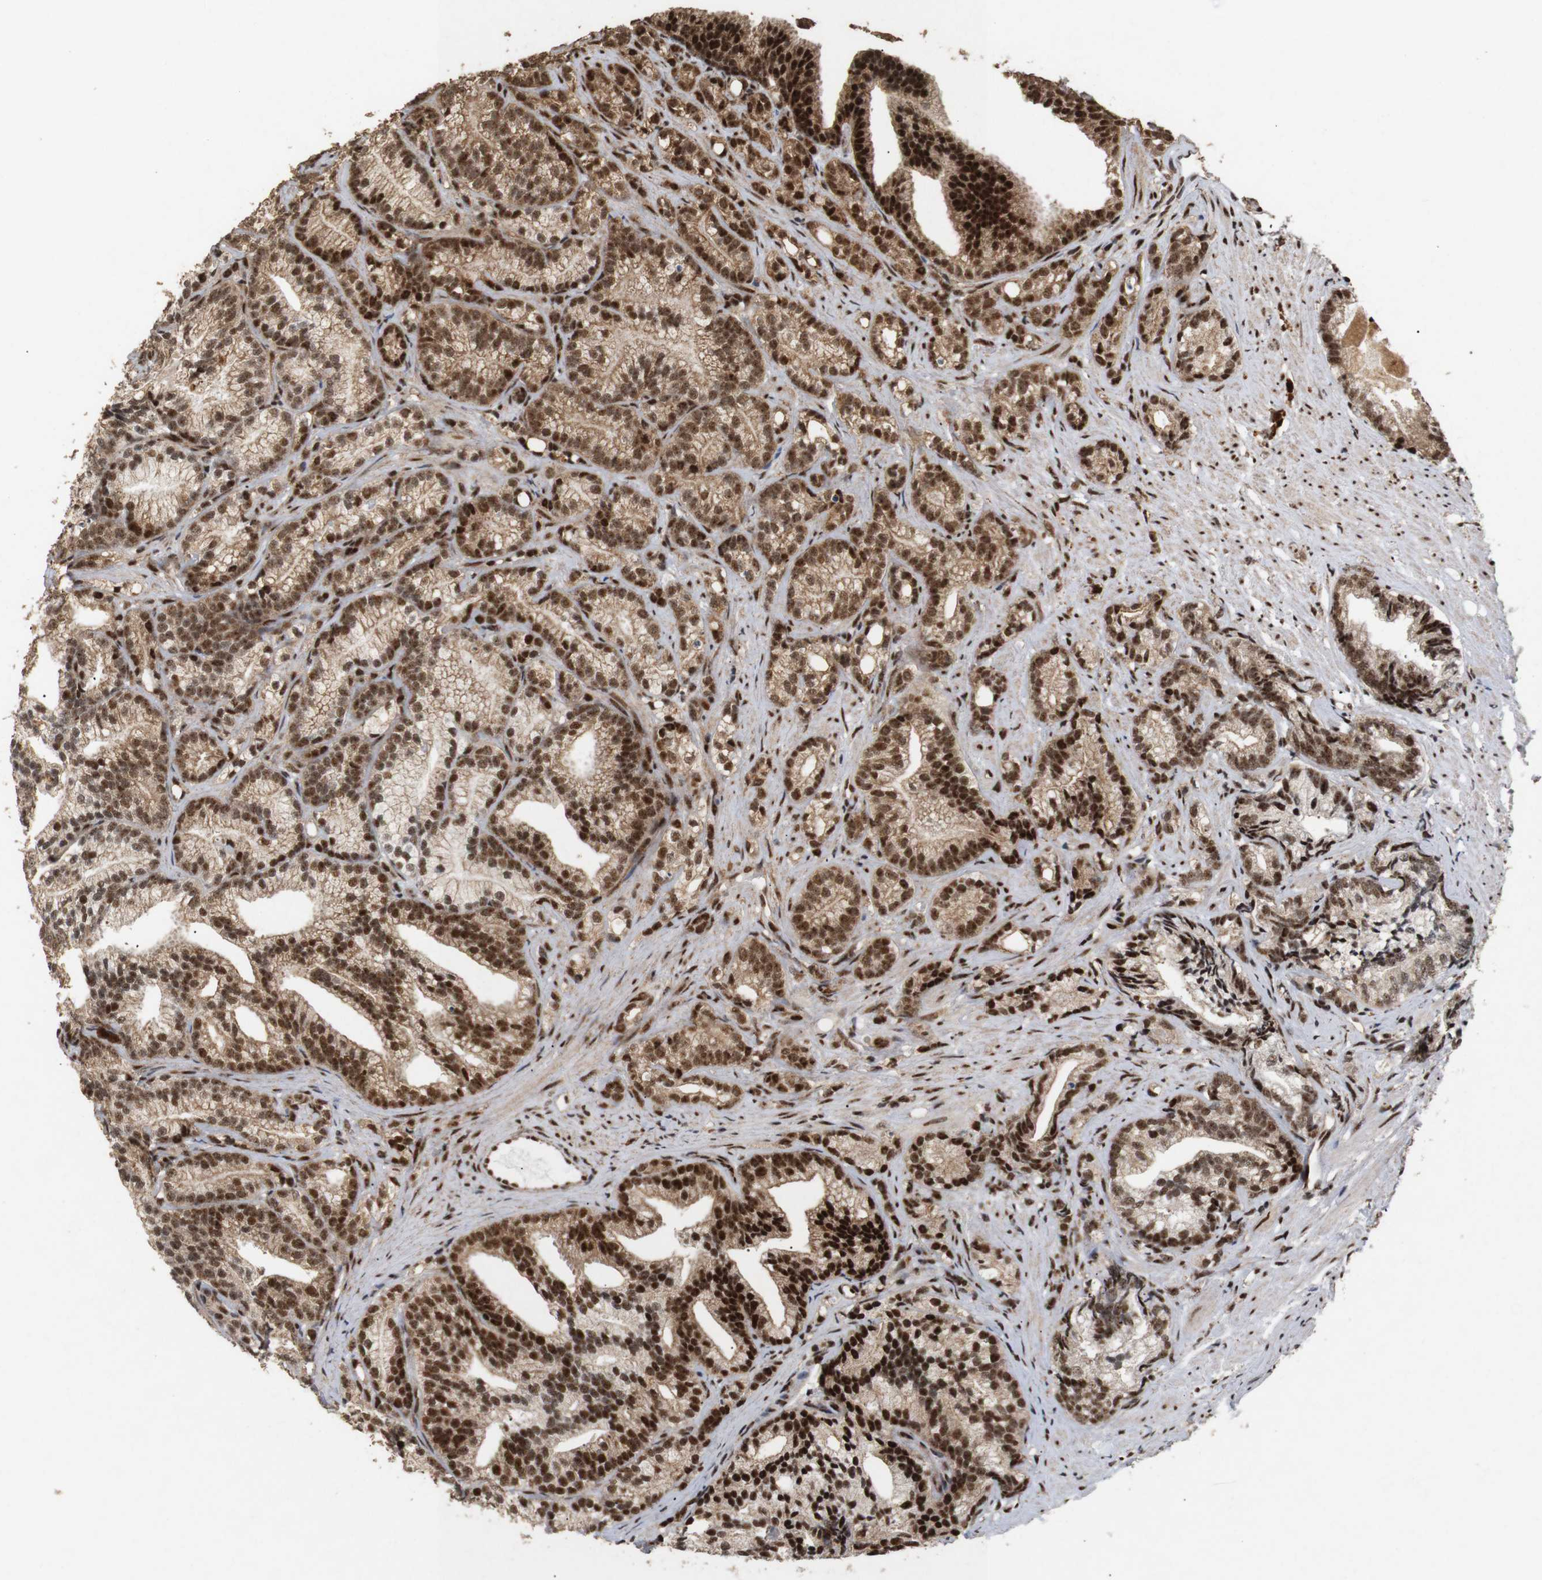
{"staining": {"intensity": "strong", "quantity": ">75%", "location": "cytoplasmic/membranous,nuclear"}, "tissue": "prostate cancer", "cell_type": "Tumor cells", "image_type": "cancer", "snomed": [{"axis": "morphology", "description": "Adenocarcinoma, Low grade"}, {"axis": "topography", "description": "Prostate"}], "caption": "Protein expression analysis of prostate adenocarcinoma (low-grade) displays strong cytoplasmic/membranous and nuclear positivity in about >75% of tumor cells.", "gene": "PYM1", "patient": {"sex": "male", "age": 89}}